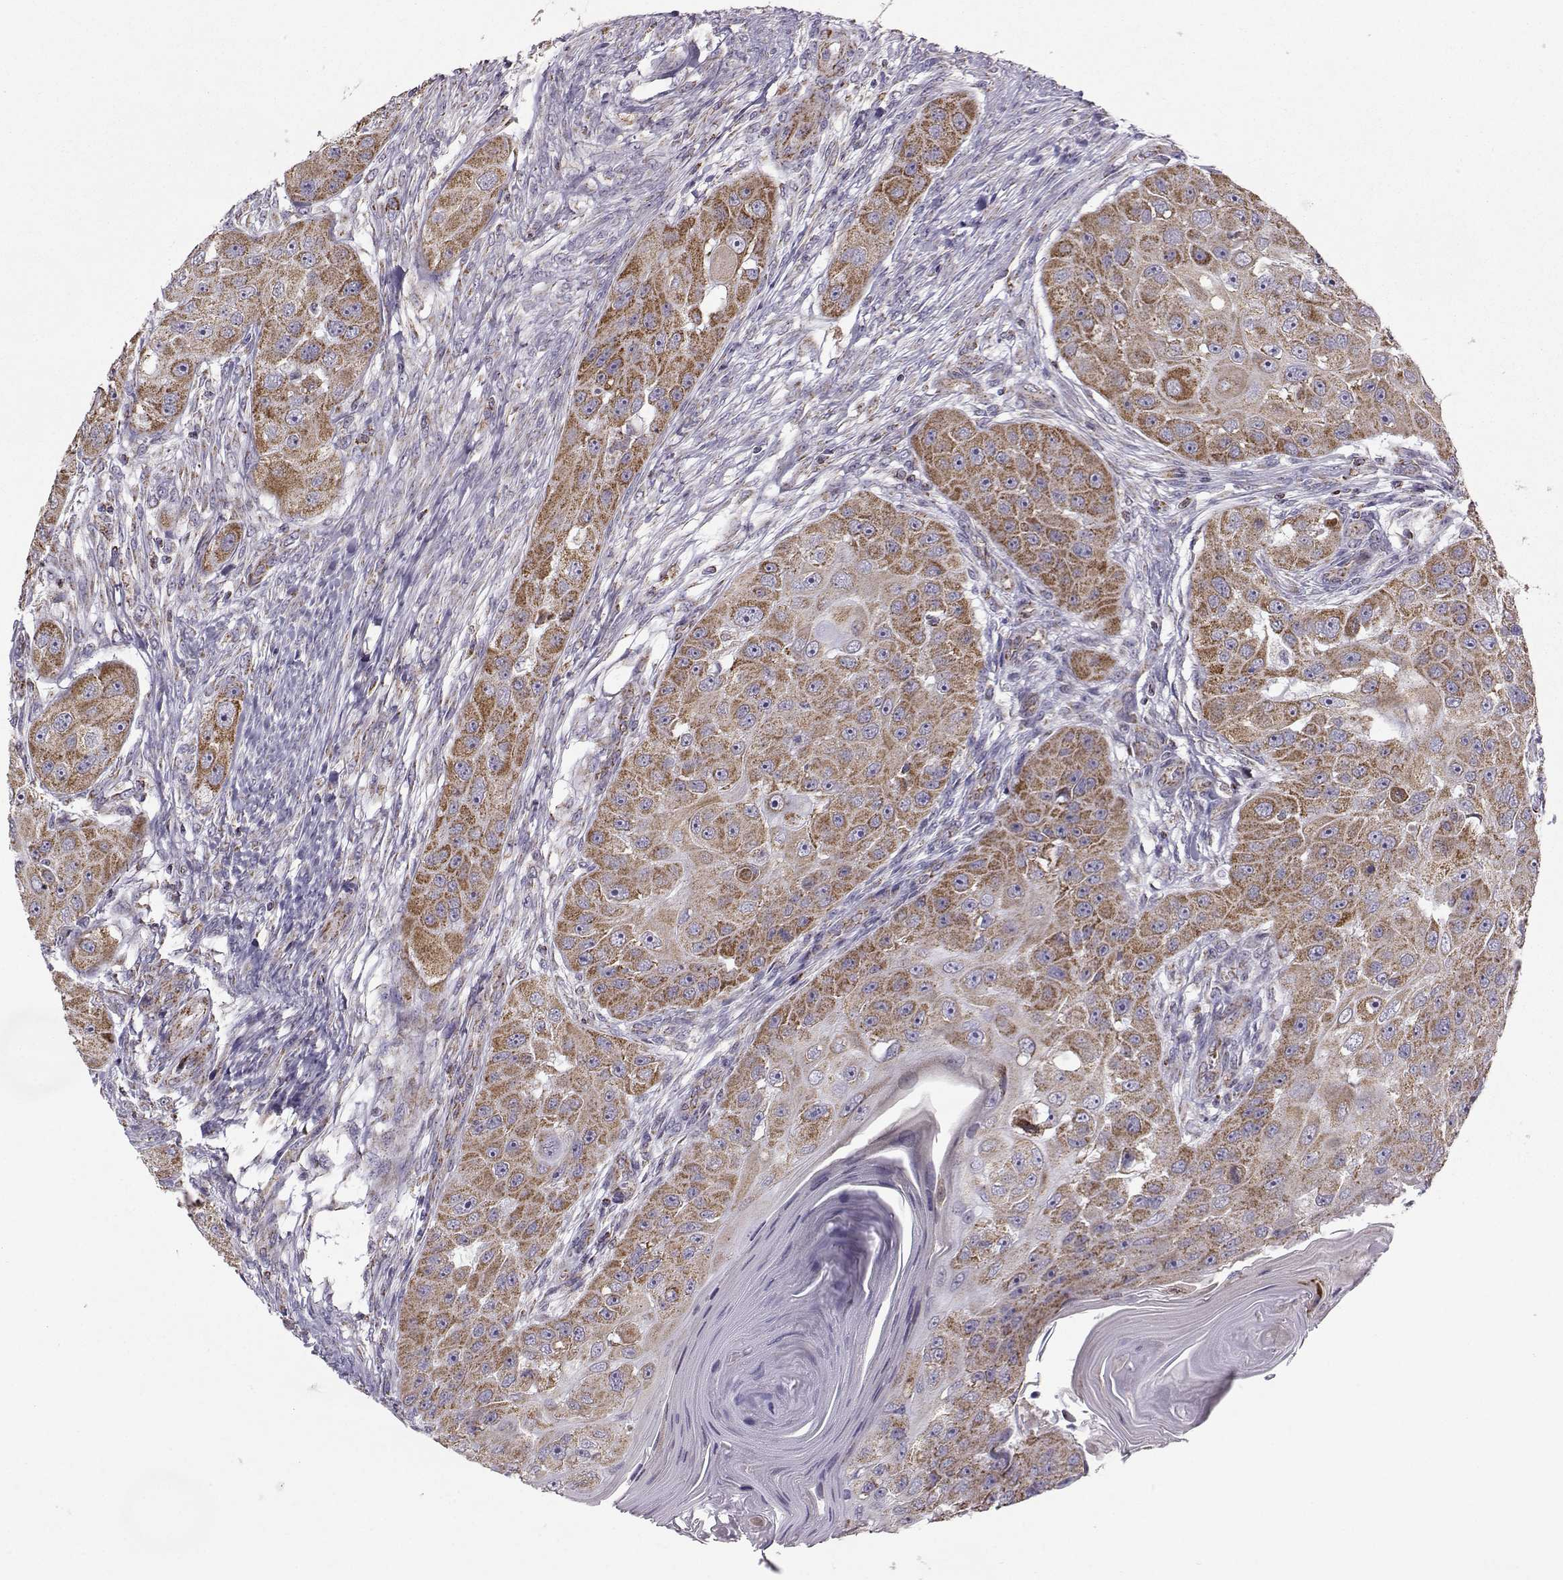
{"staining": {"intensity": "moderate", "quantity": ">75%", "location": "cytoplasmic/membranous"}, "tissue": "head and neck cancer", "cell_type": "Tumor cells", "image_type": "cancer", "snomed": [{"axis": "morphology", "description": "Squamous cell carcinoma, NOS"}, {"axis": "topography", "description": "Head-Neck"}], "caption": "The image shows immunohistochemical staining of head and neck cancer (squamous cell carcinoma). There is moderate cytoplasmic/membranous staining is identified in about >75% of tumor cells.", "gene": "NECAB3", "patient": {"sex": "male", "age": 51}}